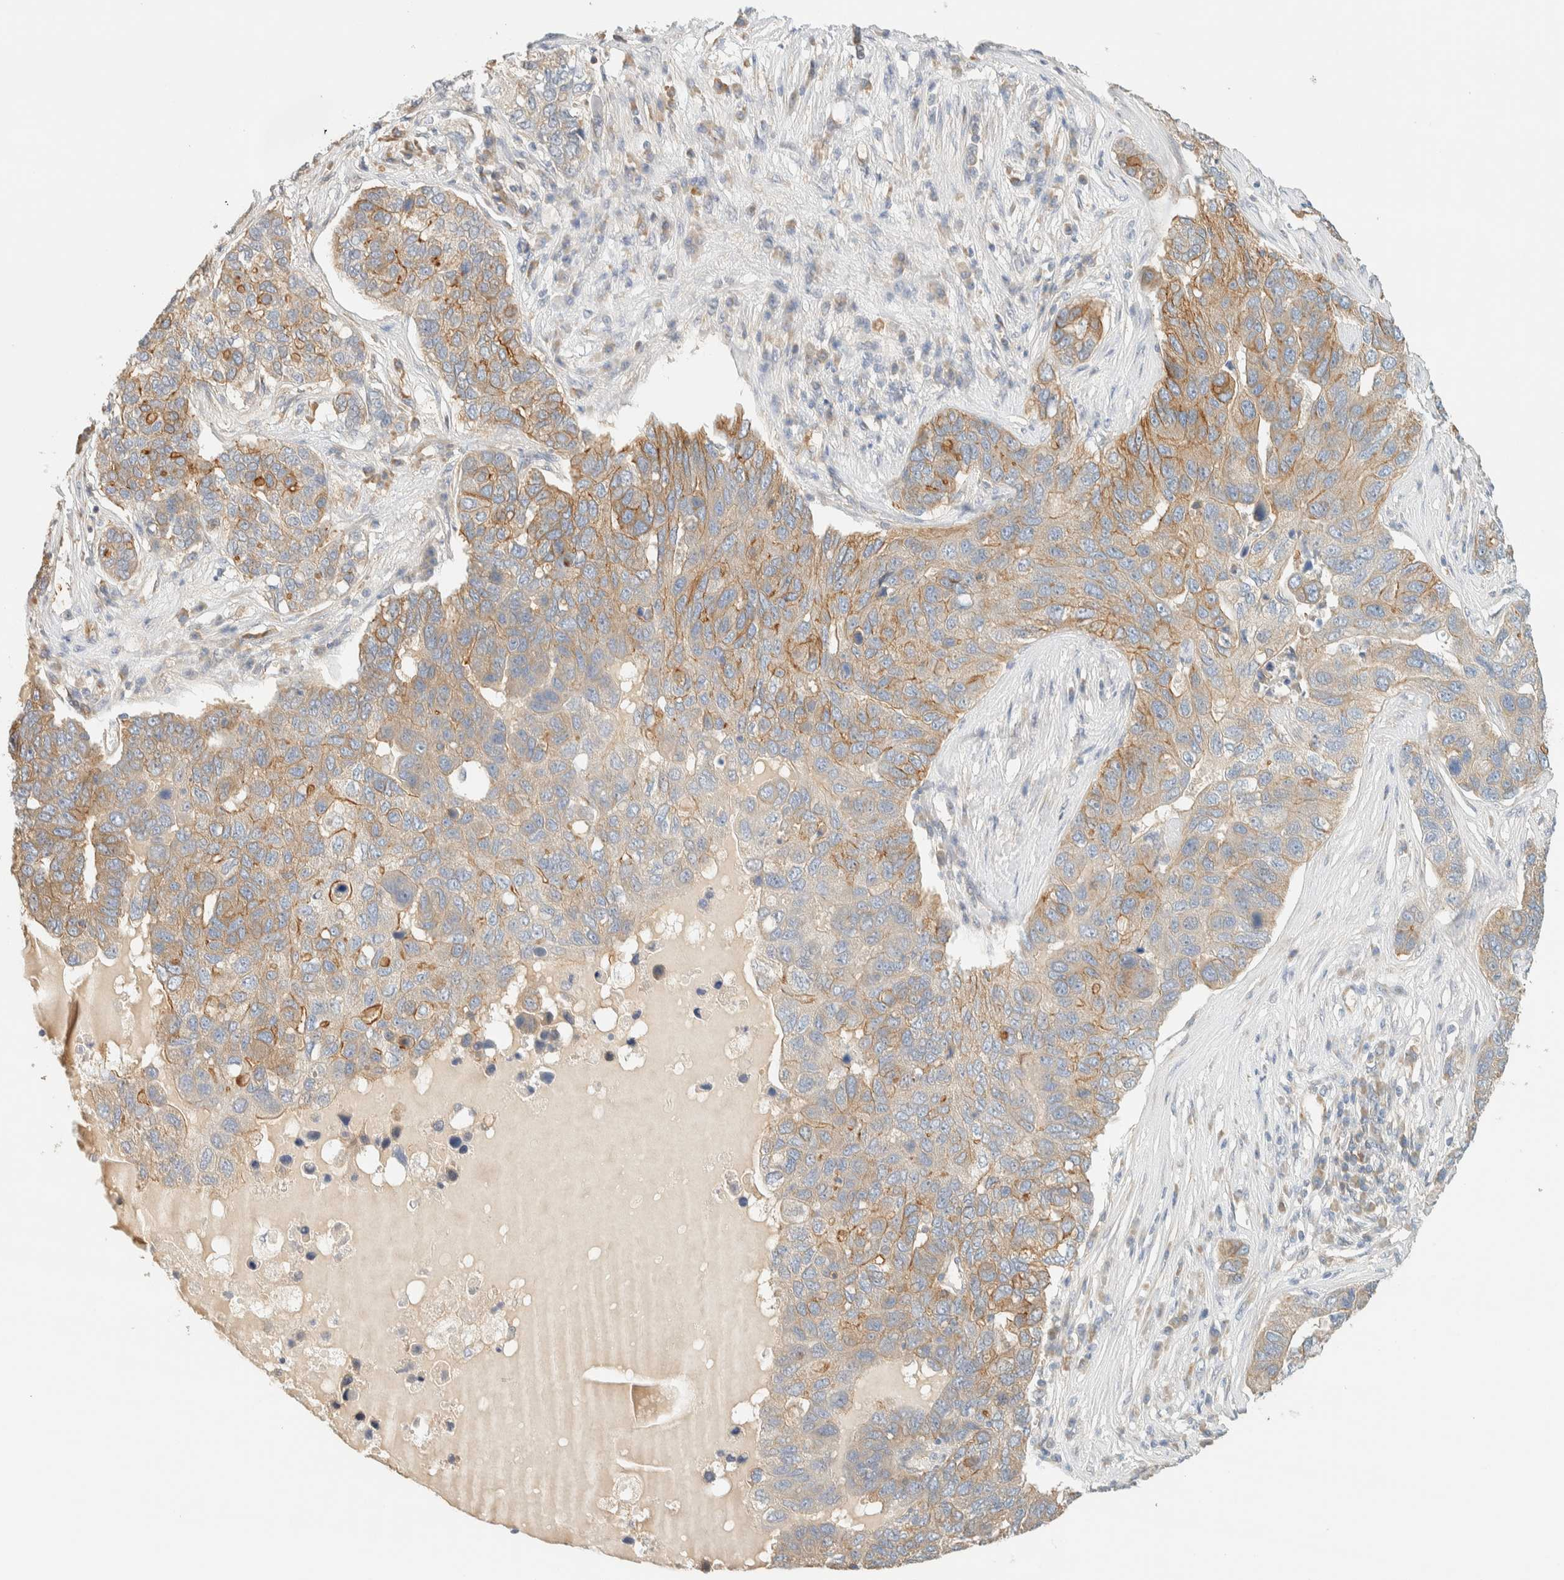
{"staining": {"intensity": "moderate", "quantity": "25%-75%", "location": "cytoplasmic/membranous"}, "tissue": "pancreatic cancer", "cell_type": "Tumor cells", "image_type": "cancer", "snomed": [{"axis": "morphology", "description": "Adenocarcinoma, NOS"}, {"axis": "topography", "description": "Pancreas"}], "caption": "Pancreatic cancer stained with DAB immunohistochemistry (IHC) reveals medium levels of moderate cytoplasmic/membranous positivity in about 25%-75% of tumor cells.", "gene": "LIMA1", "patient": {"sex": "female", "age": 61}}